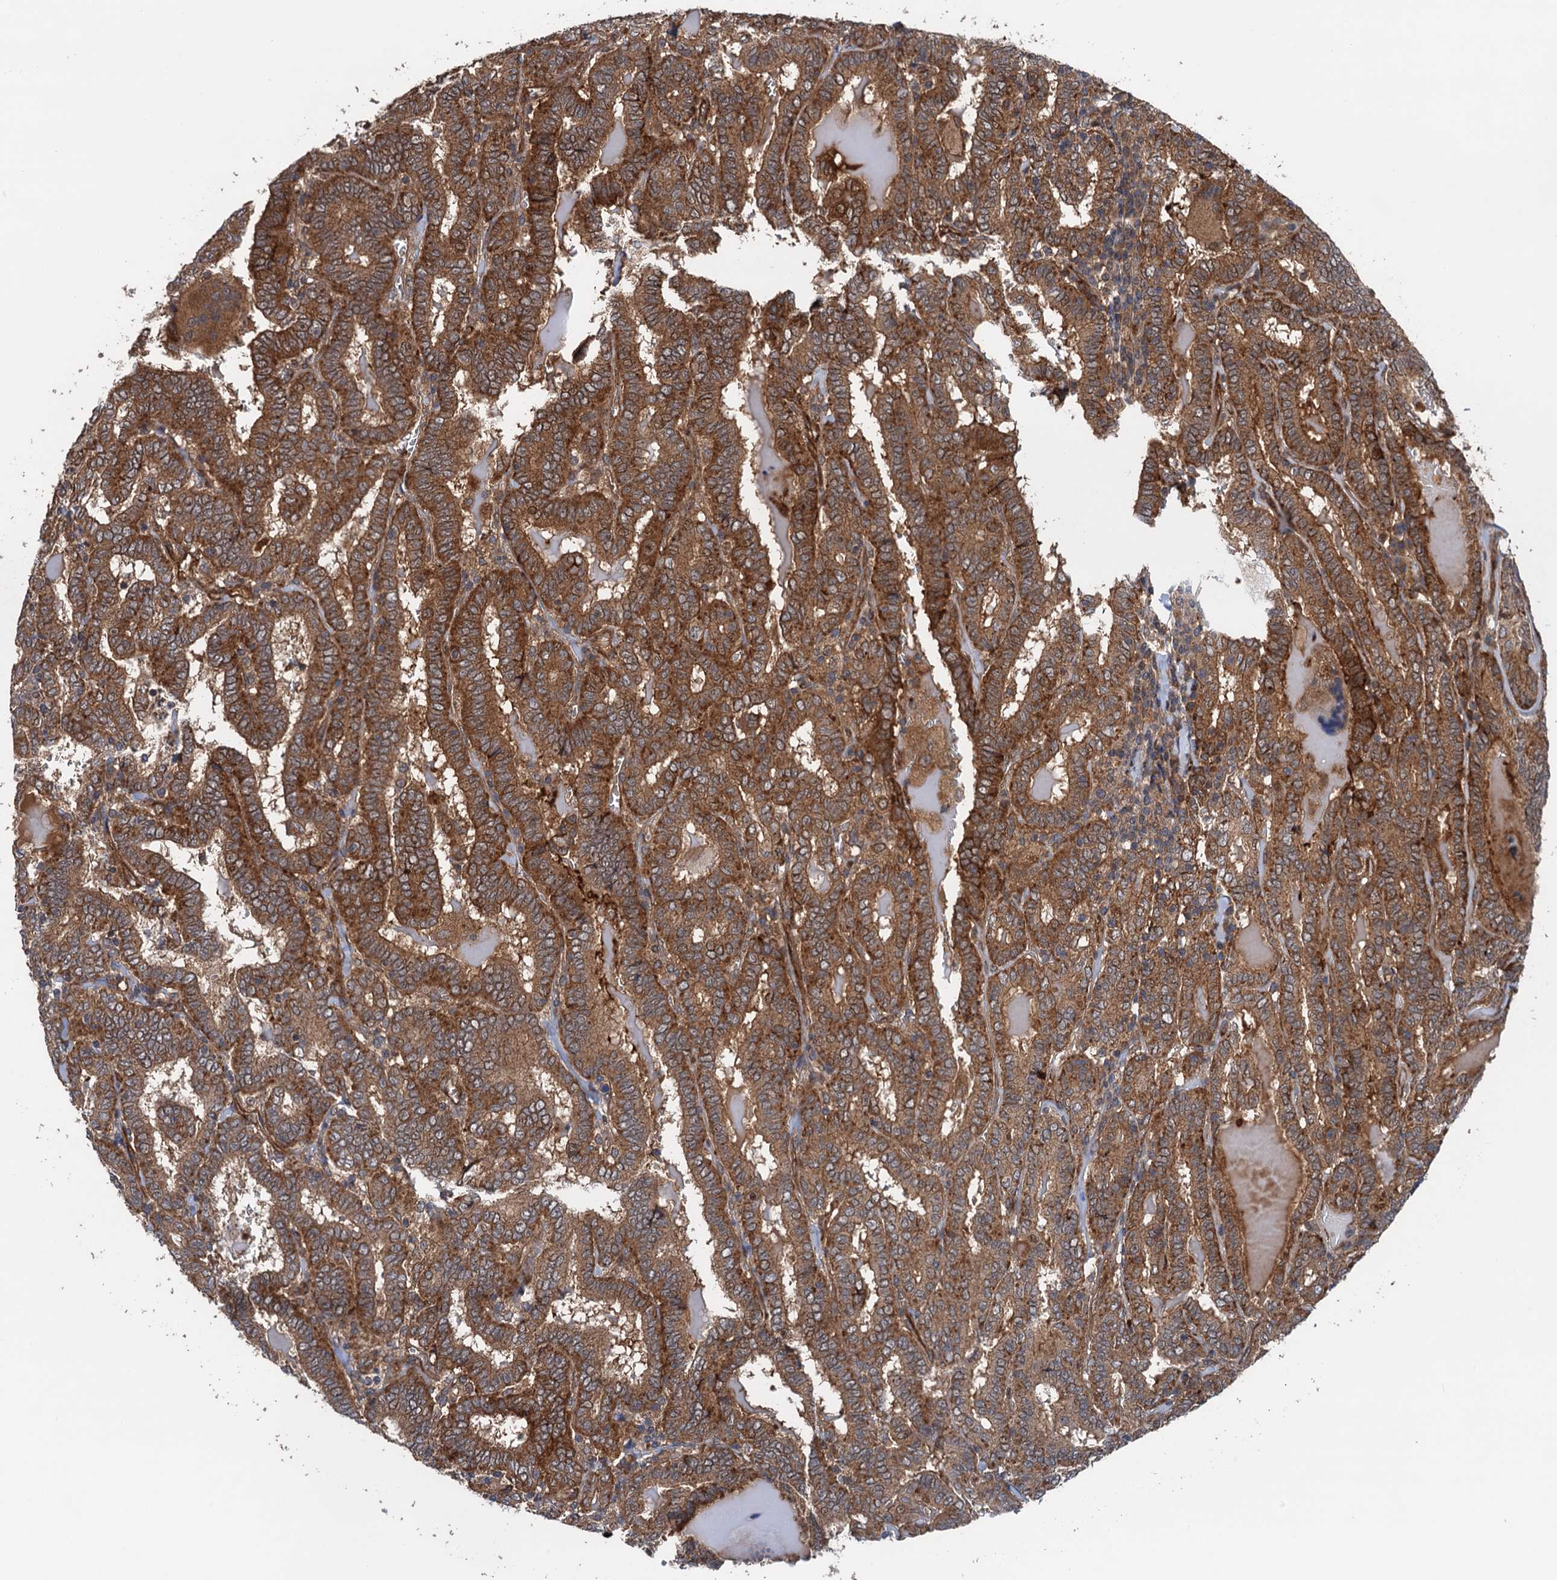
{"staining": {"intensity": "moderate", "quantity": ">75%", "location": "cytoplasmic/membranous"}, "tissue": "thyroid cancer", "cell_type": "Tumor cells", "image_type": "cancer", "snomed": [{"axis": "morphology", "description": "Papillary adenocarcinoma, NOS"}, {"axis": "topography", "description": "Thyroid gland"}], "caption": "A histopathology image of human thyroid cancer stained for a protein shows moderate cytoplasmic/membranous brown staining in tumor cells. The protein is shown in brown color, while the nuclei are stained blue.", "gene": "NLRP10", "patient": {"sex": "female", "age": 72}}